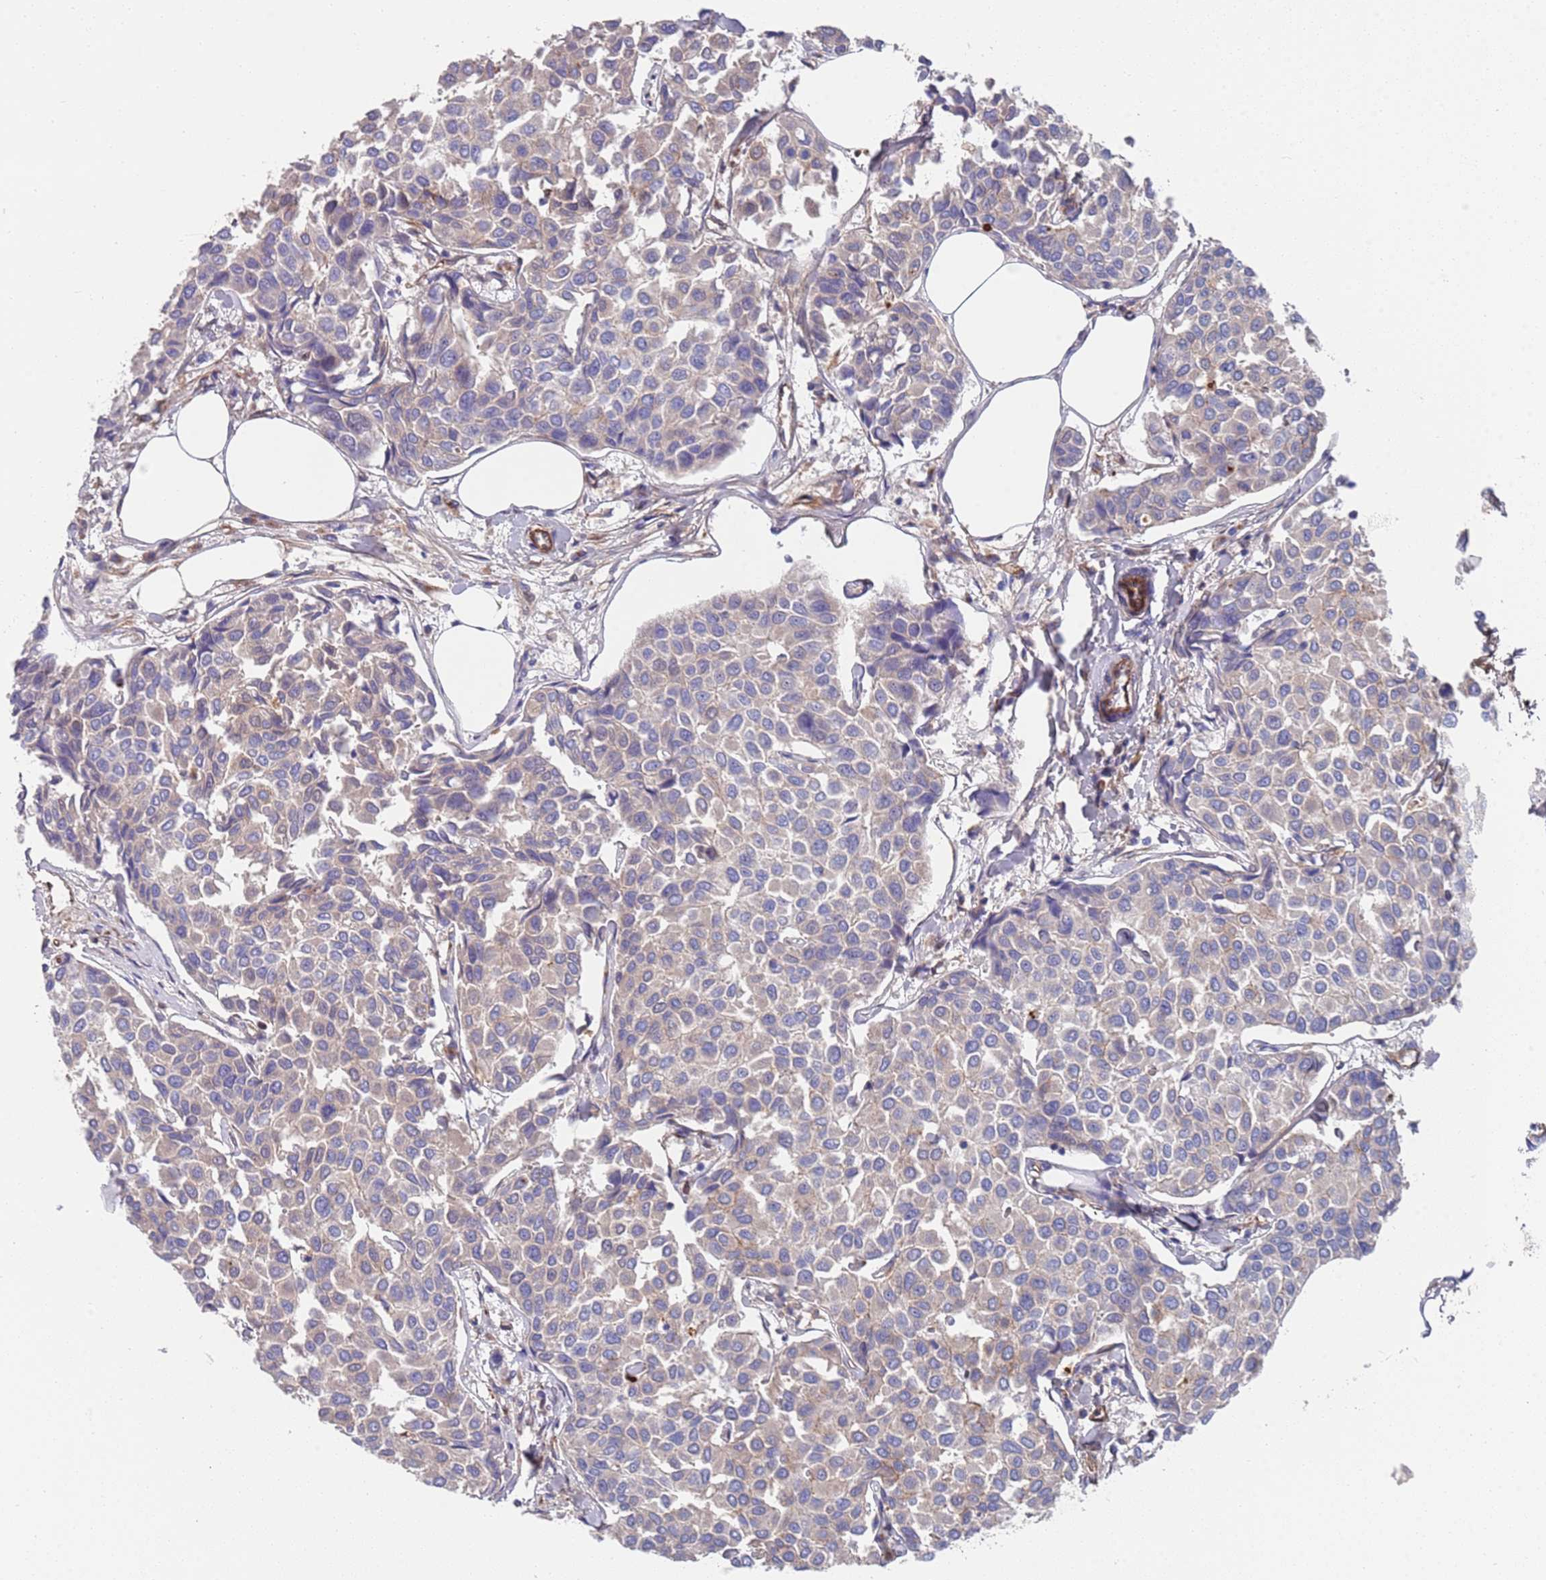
{"staining": {"intensity": "negative", "quantity": "none", "location": "none"}, "tissue": "breast cancer", "cell_type": "Tumor cells", "image_type": "cancer", "snomed": [{"axis": "morphology", "description": "Duct carcinoma"}, {"axis": "topography", "description": "Breast"}], "caption": "Immunohistochemistry image of human breast cancer stained for a protein (brown), which exhibits no staining in tumor cells.", "gene": "JAKMIP2", "patient": {"sex": "female", "age": 55}}